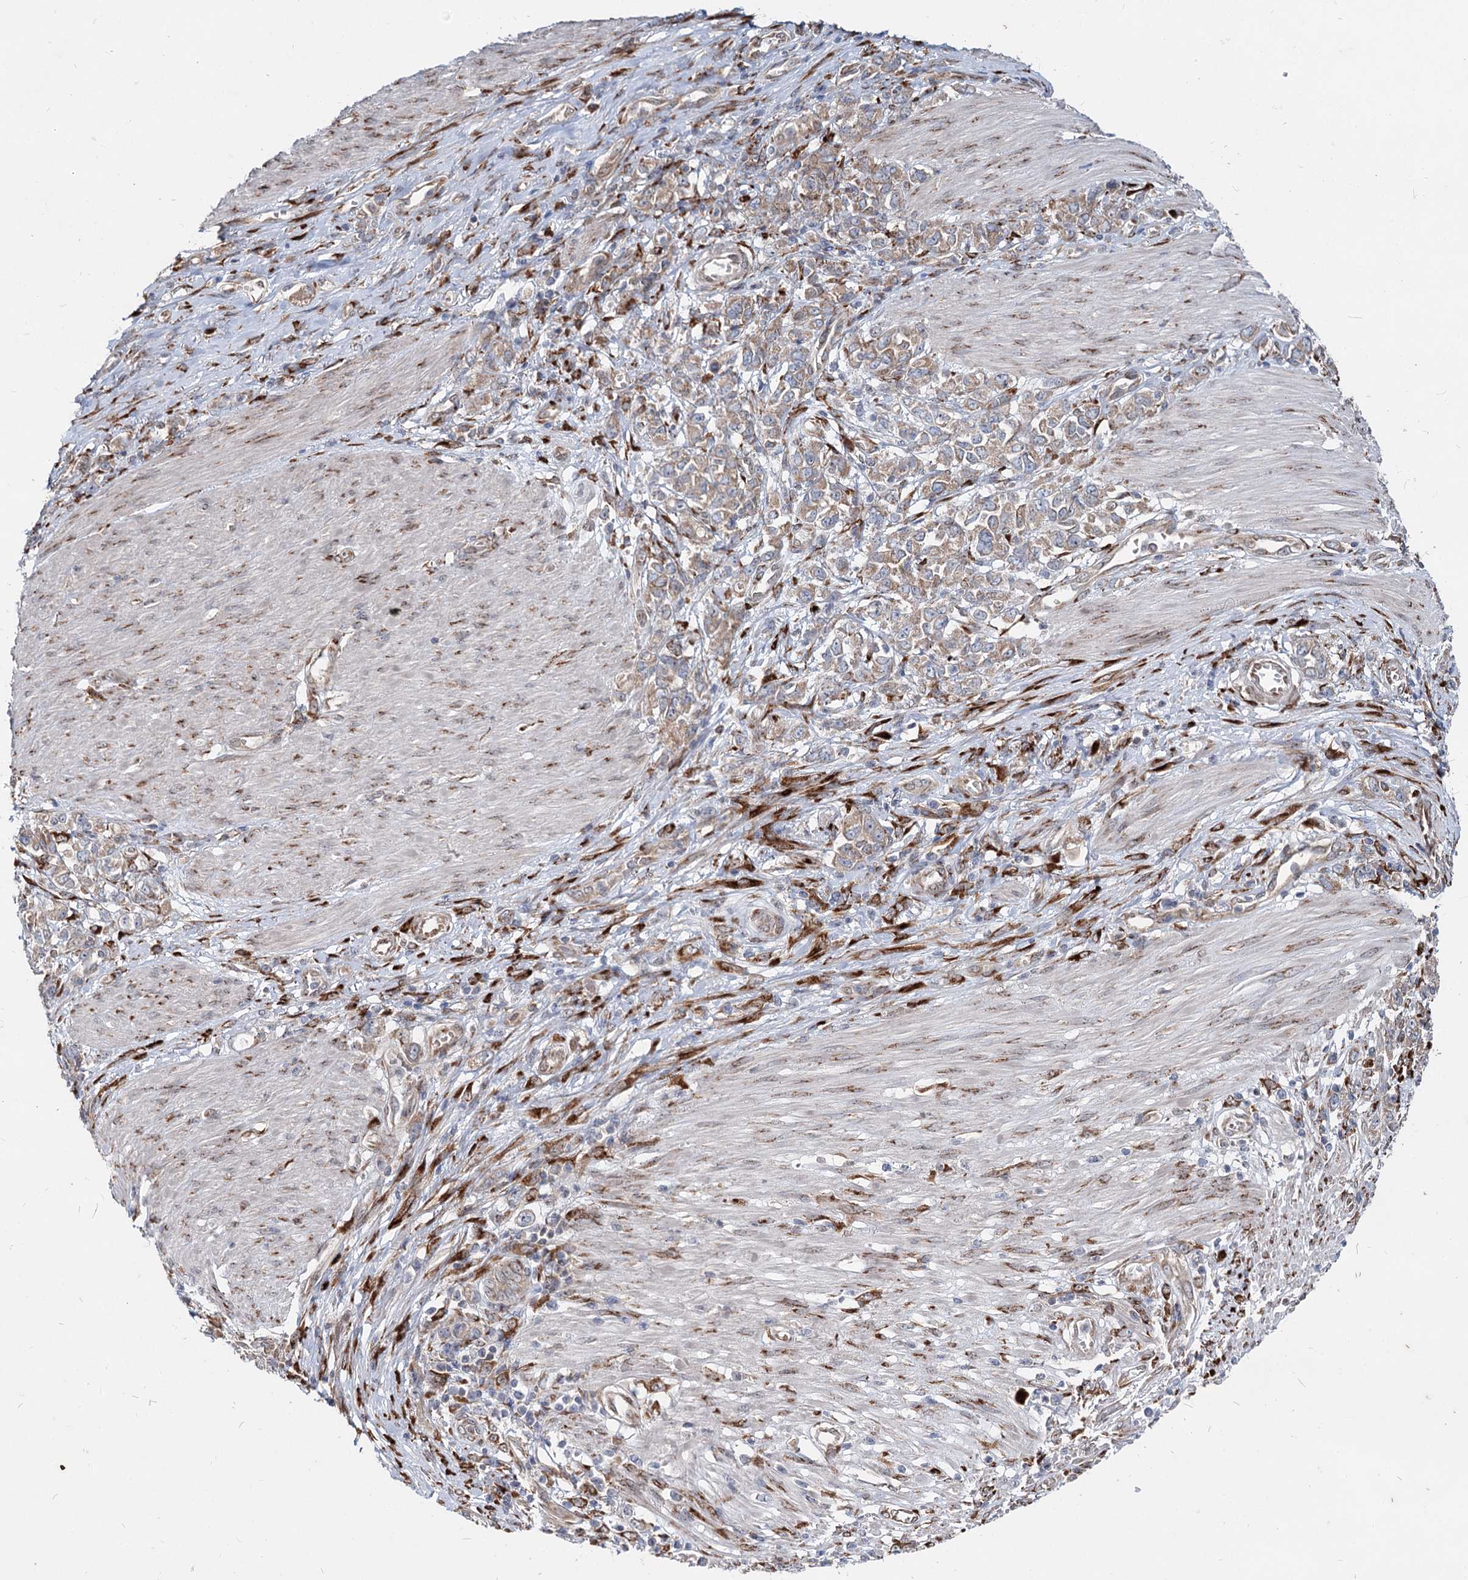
{"staining": {"intensity": "weak", "quantity": "25%-75%", "location": "cytoplasmic/membranous"}, "tissue": "stomach cancer", "cell_type": "Tumor cells", "image_type": "cancer", "snomed": [{"axis": "morphology", "description": "Adenocarcinoma, NOS"}, {"axis": "topography", "description": "Stomach"}], "caption": "Protein positivity by immunohistochemistry exhibits weak cytoplasmic/membranous positivity in about 25%-75% of tumor cells in stomach cancer (adenocarcinoma). (IHC, brightfield microscopy, high magnification).", "gene": "SPART", "patient": {"sex": "female", "age": 76}}